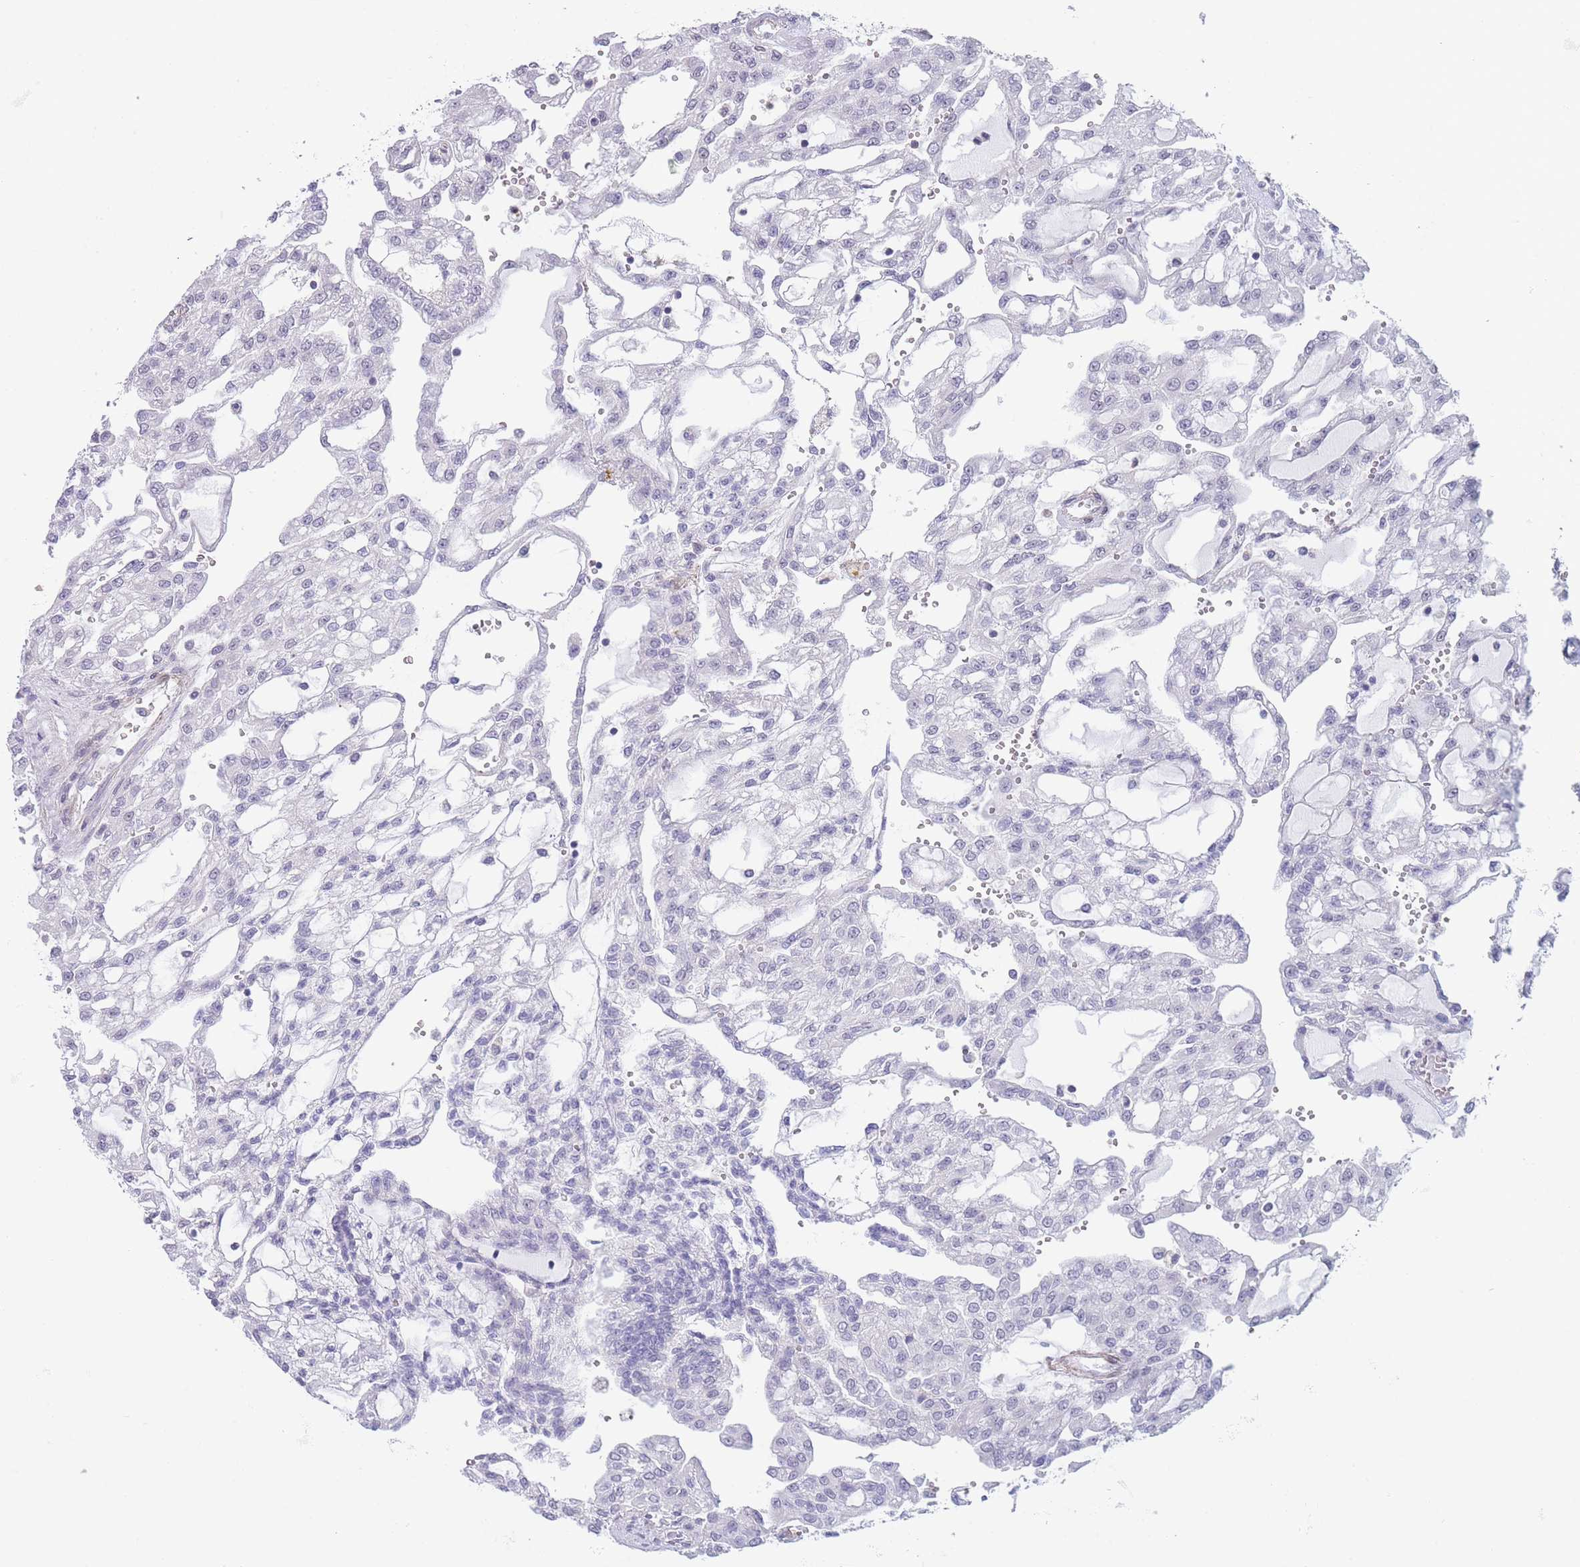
{"staining": {"intensity": "negative", "quantity": "none", "location": "none"}, "tissue": "renal cancer", "cell_type": "Tumor cells", "image_type": "cancer", "snomed": [{"axis": "morphology", "description": "Adenocarcinoma, NOS"}, {"axis": "topography", "description": "Kidney"}], "caption": "High power microscopy histopathology image of an immunohistochemistry (IHC) image of renal cancer, revealing no significant positivity in tumor cells. (Immunohistochemistry (ihc), brightfield microscopy, high magnification).", "gene": "ASAP3", "patient": {"sex": "male", "age": 63}}